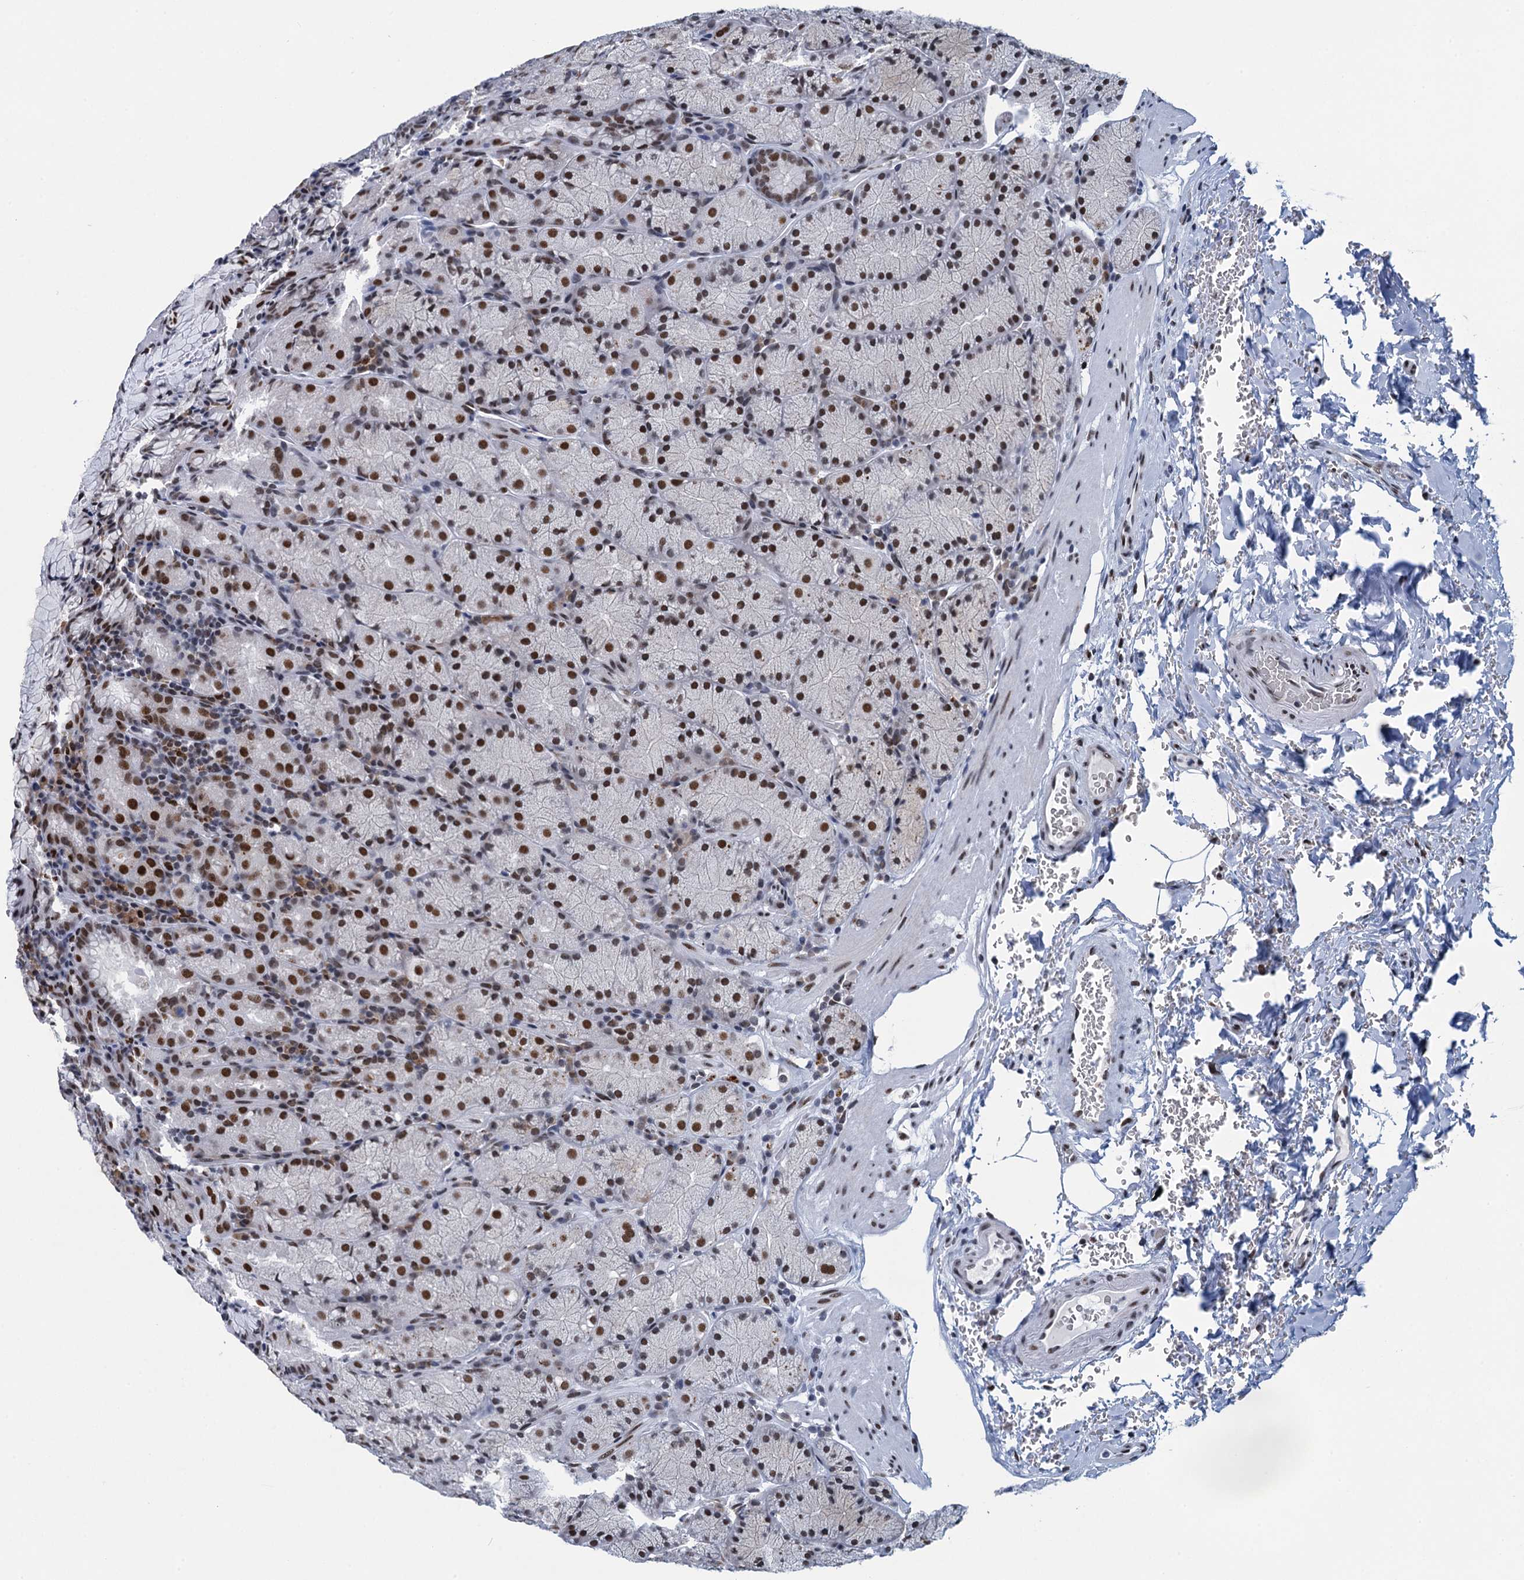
{"staining": {"intensity": "strong", "quantity": ">75%", "location": "nuclear"}, "tissue": "stomach", "cell_type": "Glandular cells", "image_type": "normal", "snomed": [{"axis": "morphology", "description": "Normal tissue, NOS"}, {"axis": "topography", "description": "Stomach, upper"}, {"axis": "topography", "description": "Stomach, lower"}], "caption": "Human stomach stained for a protein (brown) displays strong nuclear positive expression in approximately >75% of glandular cells.", "gene": "HNRNPUL2", "patient": {"sex": "male", "age": 80}}